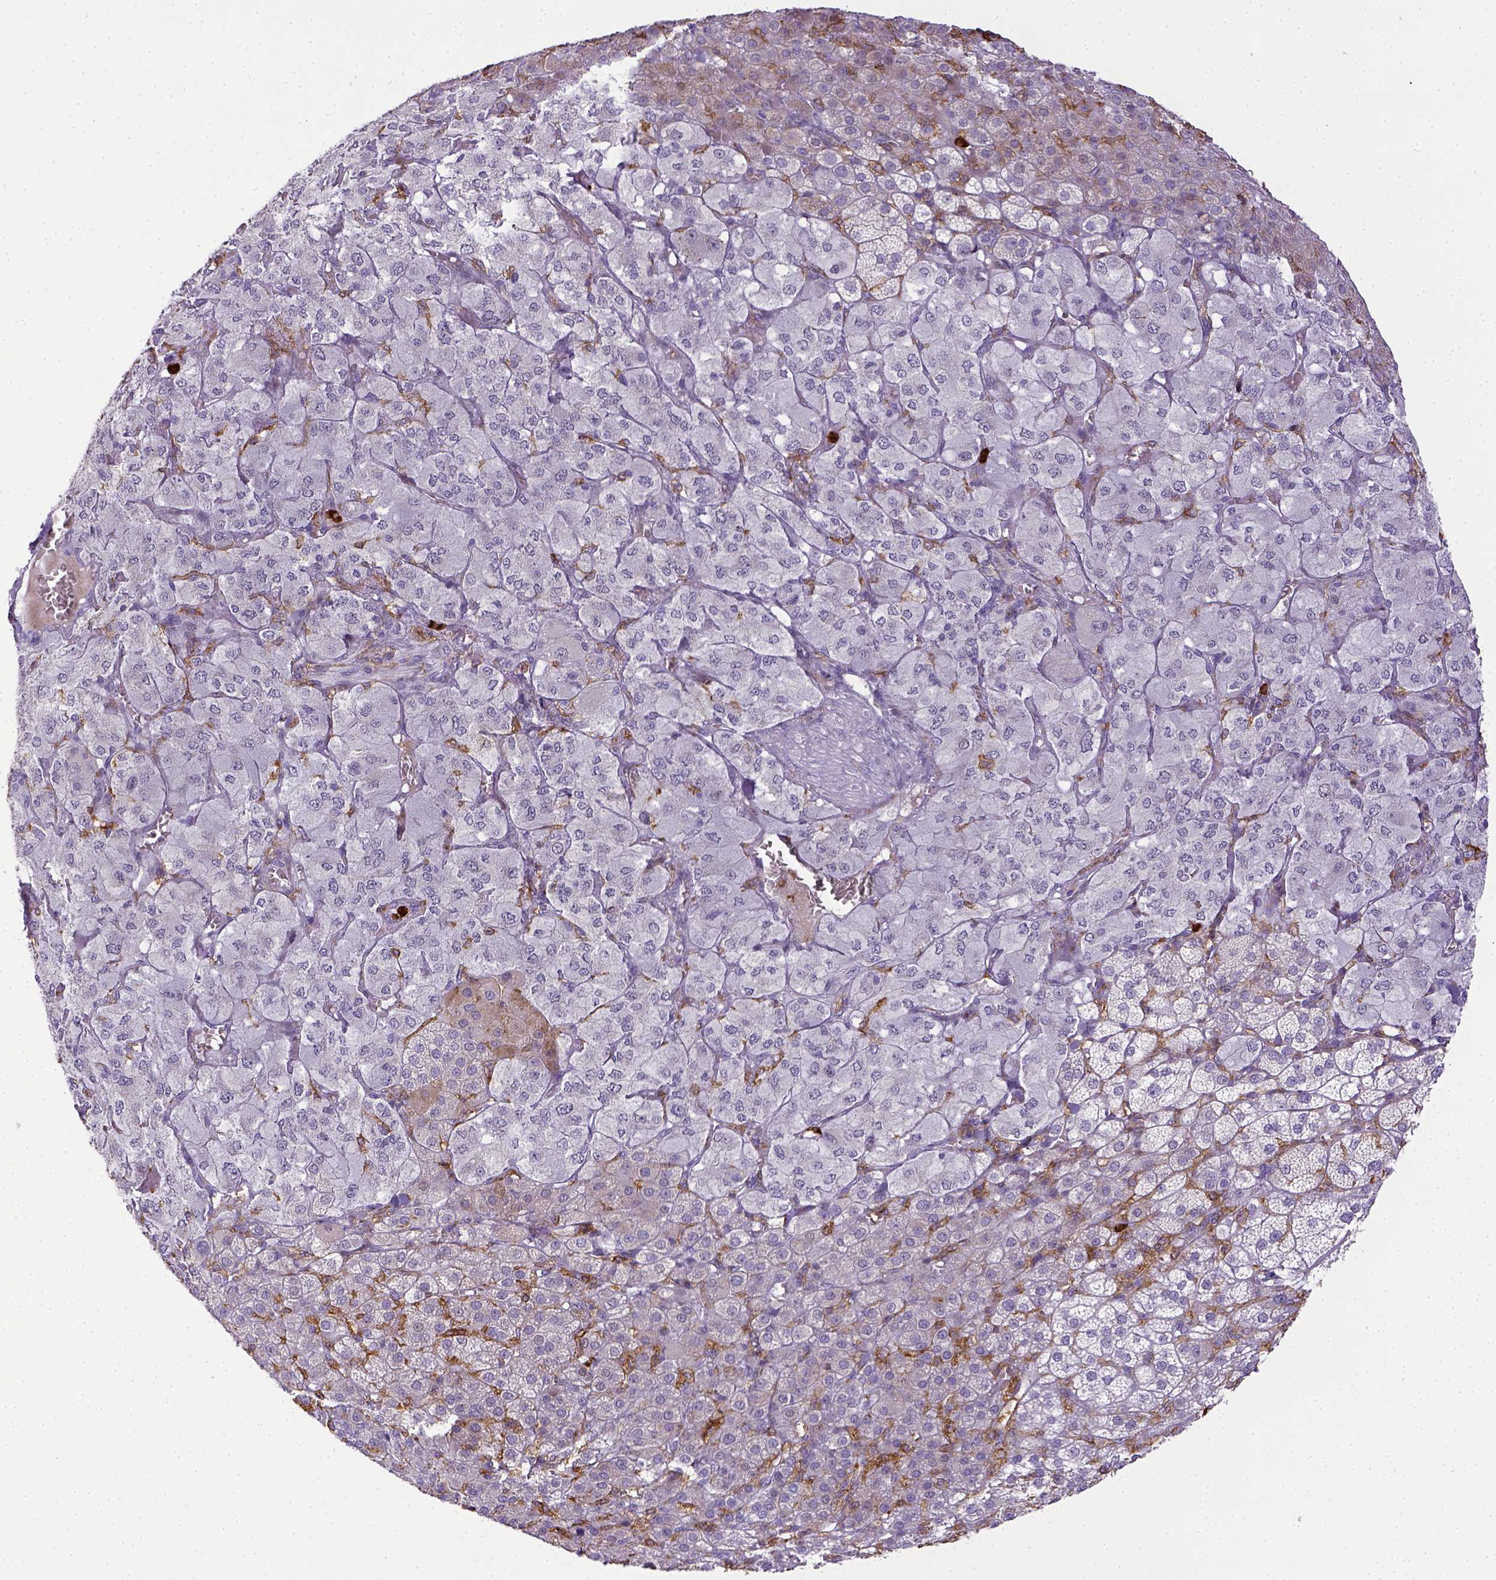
{"staining": {"intensity": "negative", "quantity": "none", "location": "none"}, "tissue": "adrenal gland", "cell_type": "Glandular cells", "image_type": "normal", "snomed": [{"axis": "morphology", "description": "Normal tissue, NOS"}, {"axis": "topography", "description": "Adrenal gland"}], "caption": "An IHC histopathology image of unremarkable adrenal gland is shown. There is no staining in glandular cells of adrenal gland. (Stains: DAB immunohistochemistry (IHC) with hematoxylin counter stain, Microscopy: brightfield microscopy at high magnification).", "gene": "ITGAM", "patient": {"sex": "female", "age": 60}}